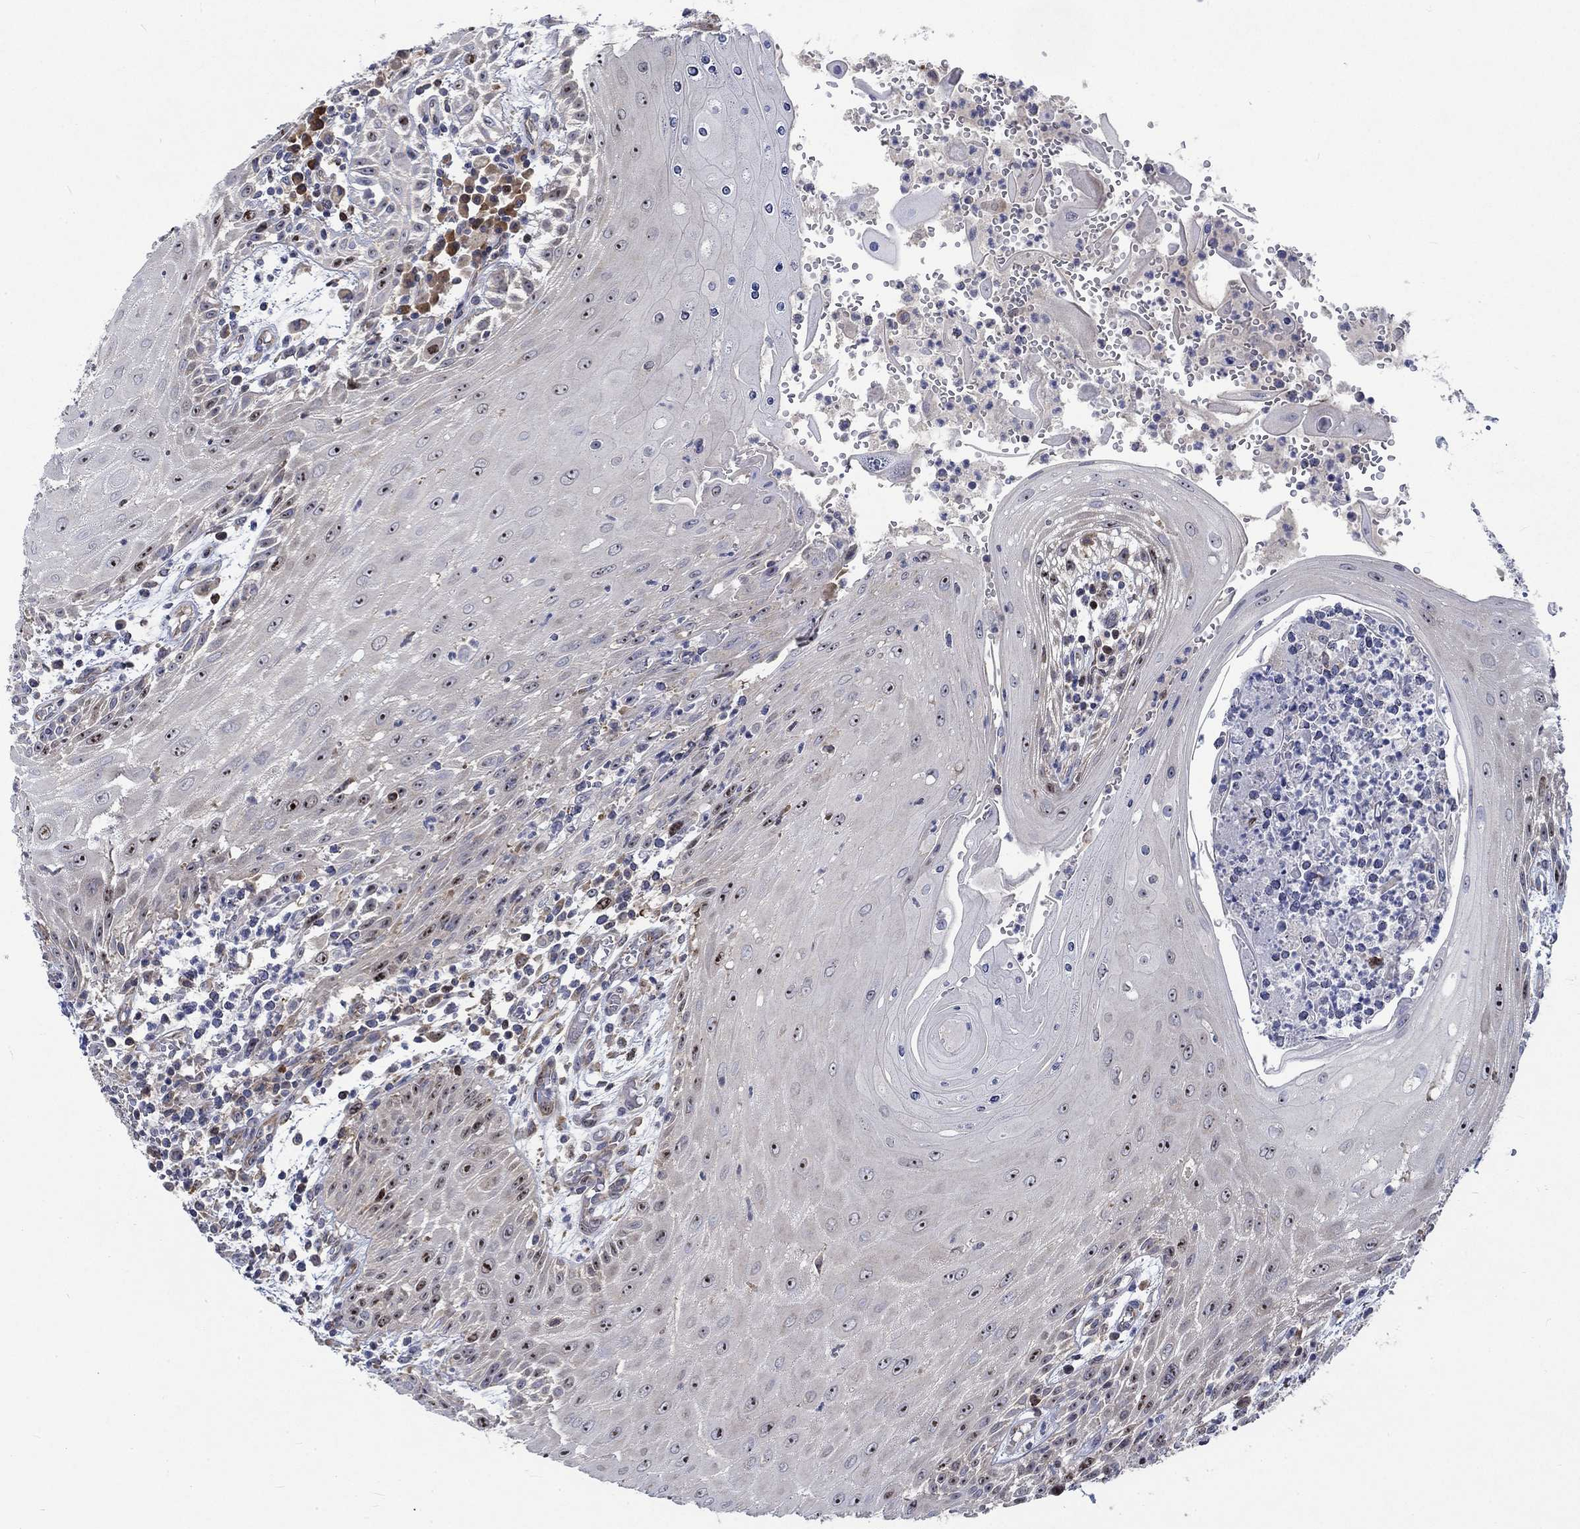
{"staining": {"intensity": "weak", "quantity": "<25%", "location": "nuclear"}, "tissue": "head and neck cancer", "cell_type": "Tumor cells", "image_type": "cancer", "snomed": [{"axis": "morphology", "description": "Squamous cell carcinoma, NOS"}, {"axis": "topography", "description": "Oral tissue"}, {"axis": "topography", "description": "Head-Neck"}], "caption": "Immunohistochemistry of human head and neck cancer exhibits no expression in tumor cells.", "gene": "MMP24", "patient": {"sex": "male", "age": 58}}